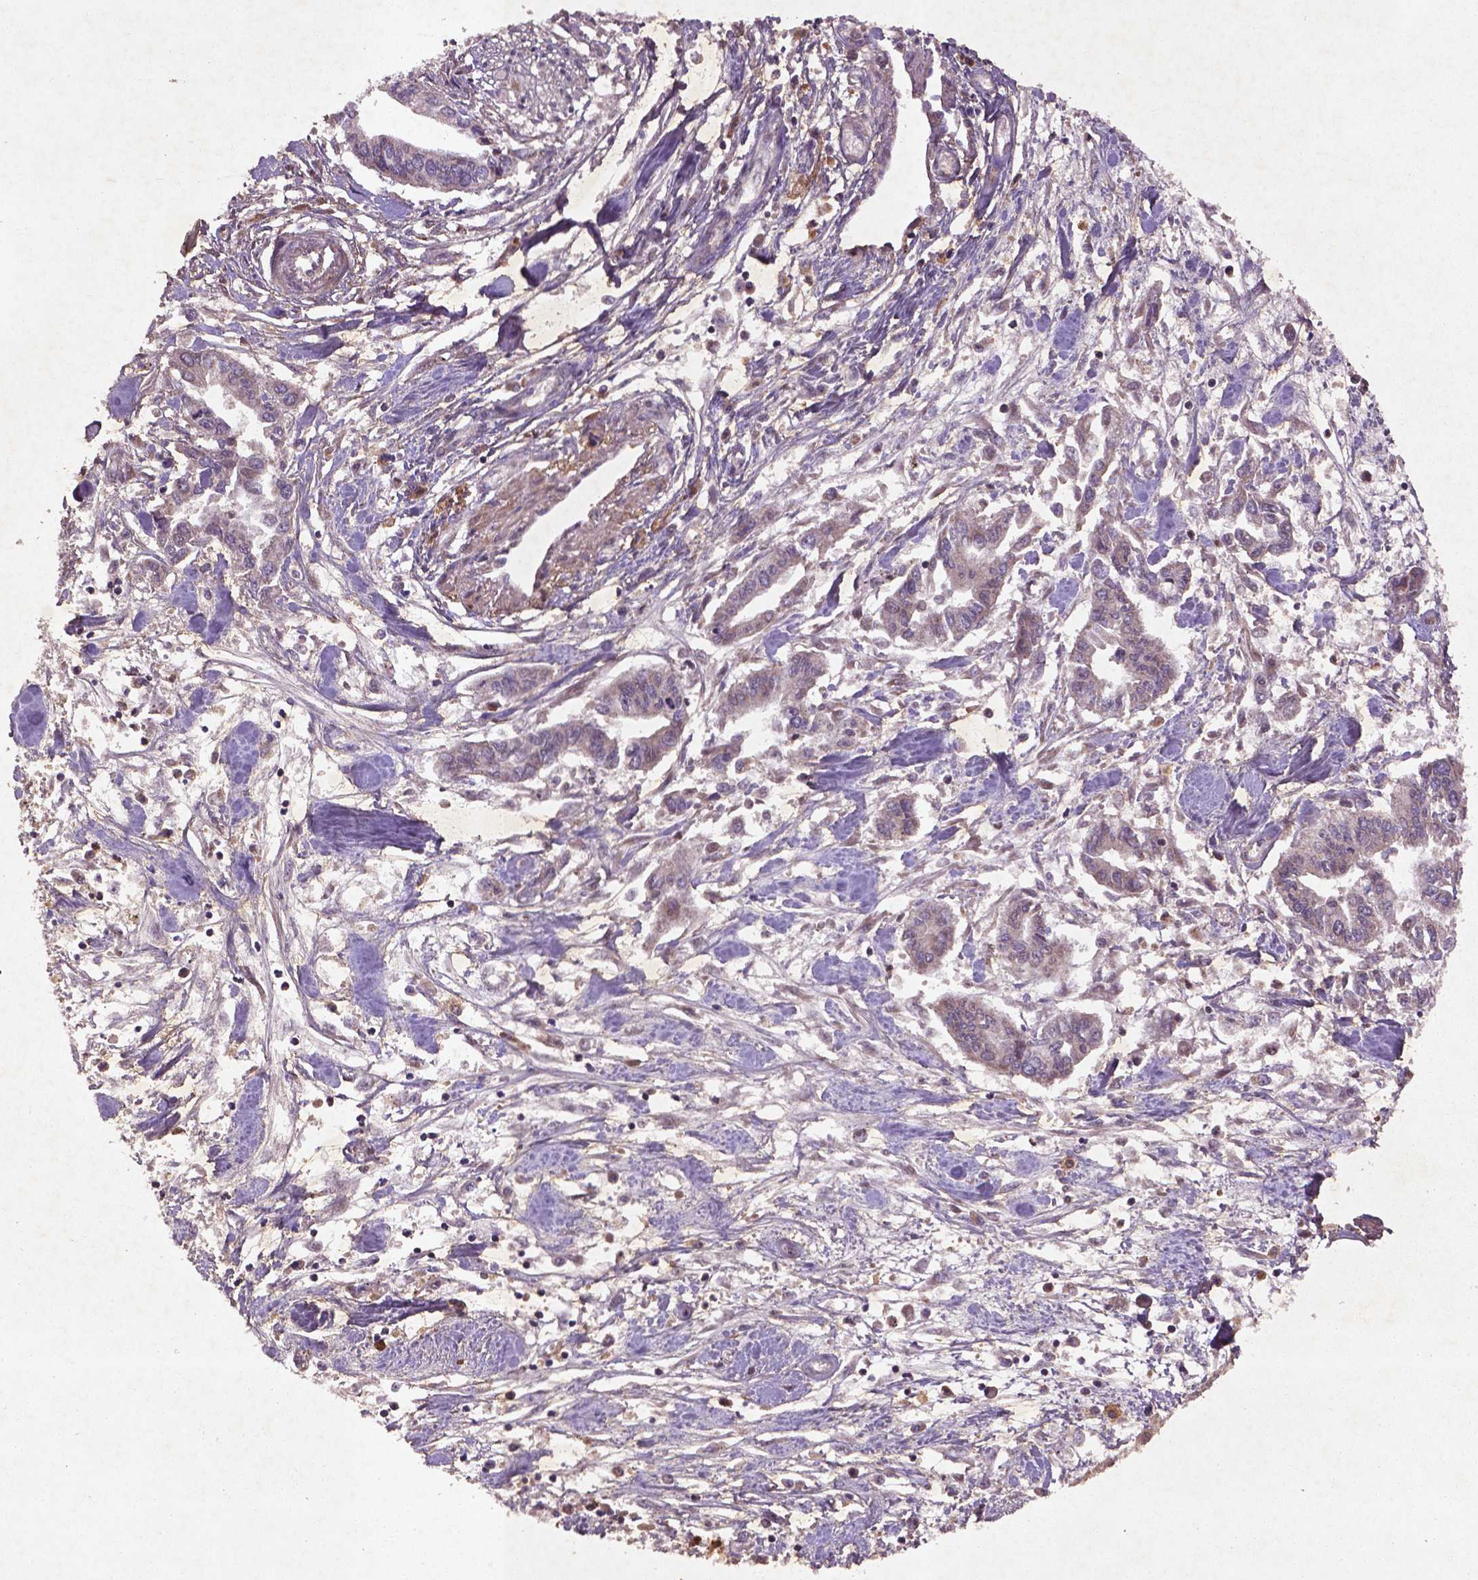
{"staining": {"intensity": "negative", "quantity": "none", "location": "none"}, "tissue": "pancreatic cancer", "cell_type": "Tumor cells", "image_type": "cancer", "snomed": [{"axis": "morphology", "description": "Adenocarcinoma, NOS"}, {"axis": "topography", "description": "Pancreas"}], "caption": "An IHC photomicrograph of pancreatic cancer (adenocarcinoma) is shown. There is no staining in tumor cells of pancreatic cancer (adenocarcinoma).", "gene": "NIPAL2", "patient": {"sex": "male", "age": 60}}